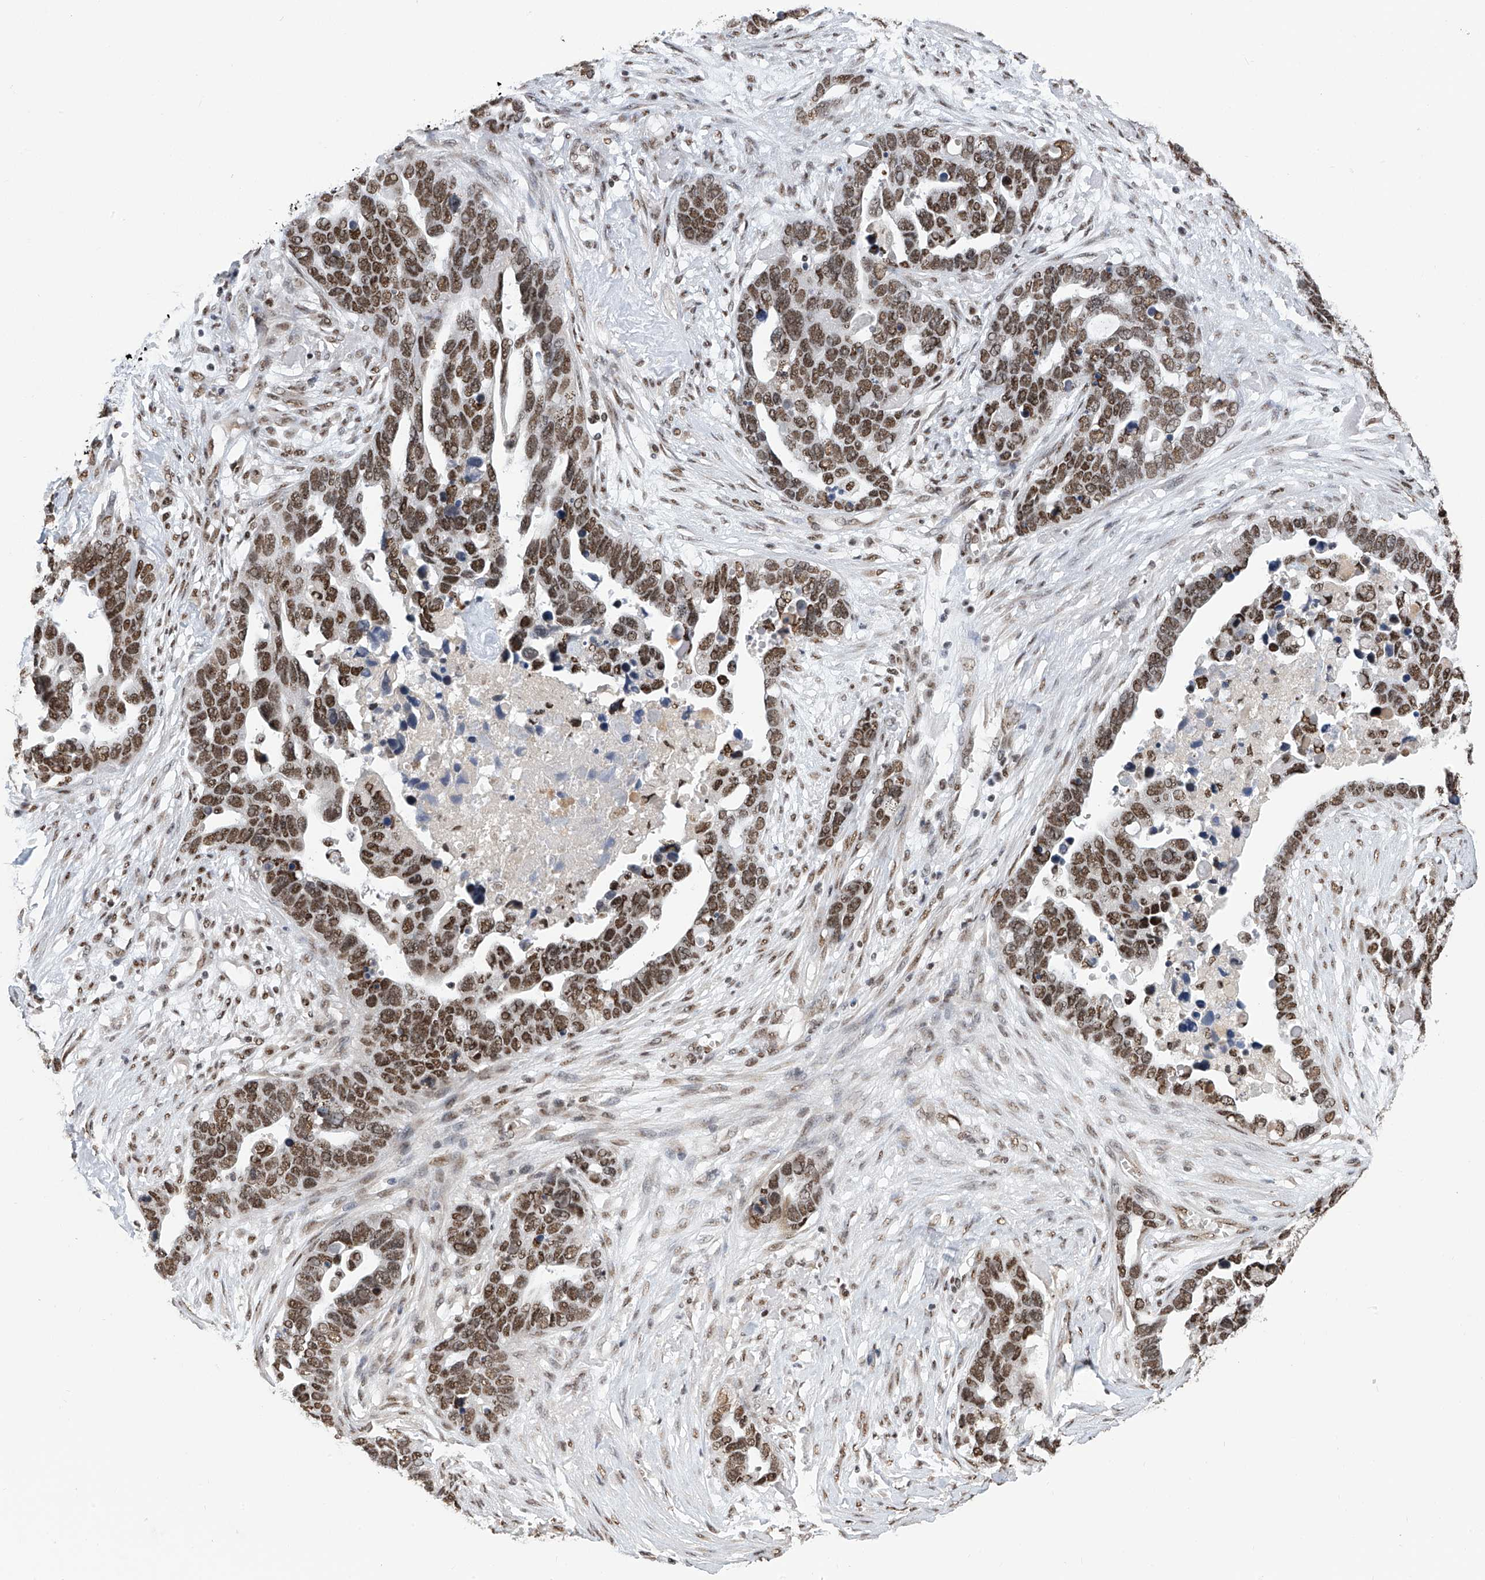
{"staining": {"intensity": "strong", "quantity": ">75%", "location": "nuclear"}, "tissue": "ovarian cancer", "cell_type": "Tumor cells", "image_type": "cancer", "snomed": [{"axis": "morphology", "description": "Cystadenocarcinoma, serous, NOS"}, {"axis": "topography", "description": "Ovary"}], "caption": "Serous cystadenocarcinoma (ovarian) was stained to show a protein in brown. There is high levels of strong nuclear staining in approximately >75% of tumor cells.", "gene": "APLF", "patient": {"sex": "female", "age": 54}}